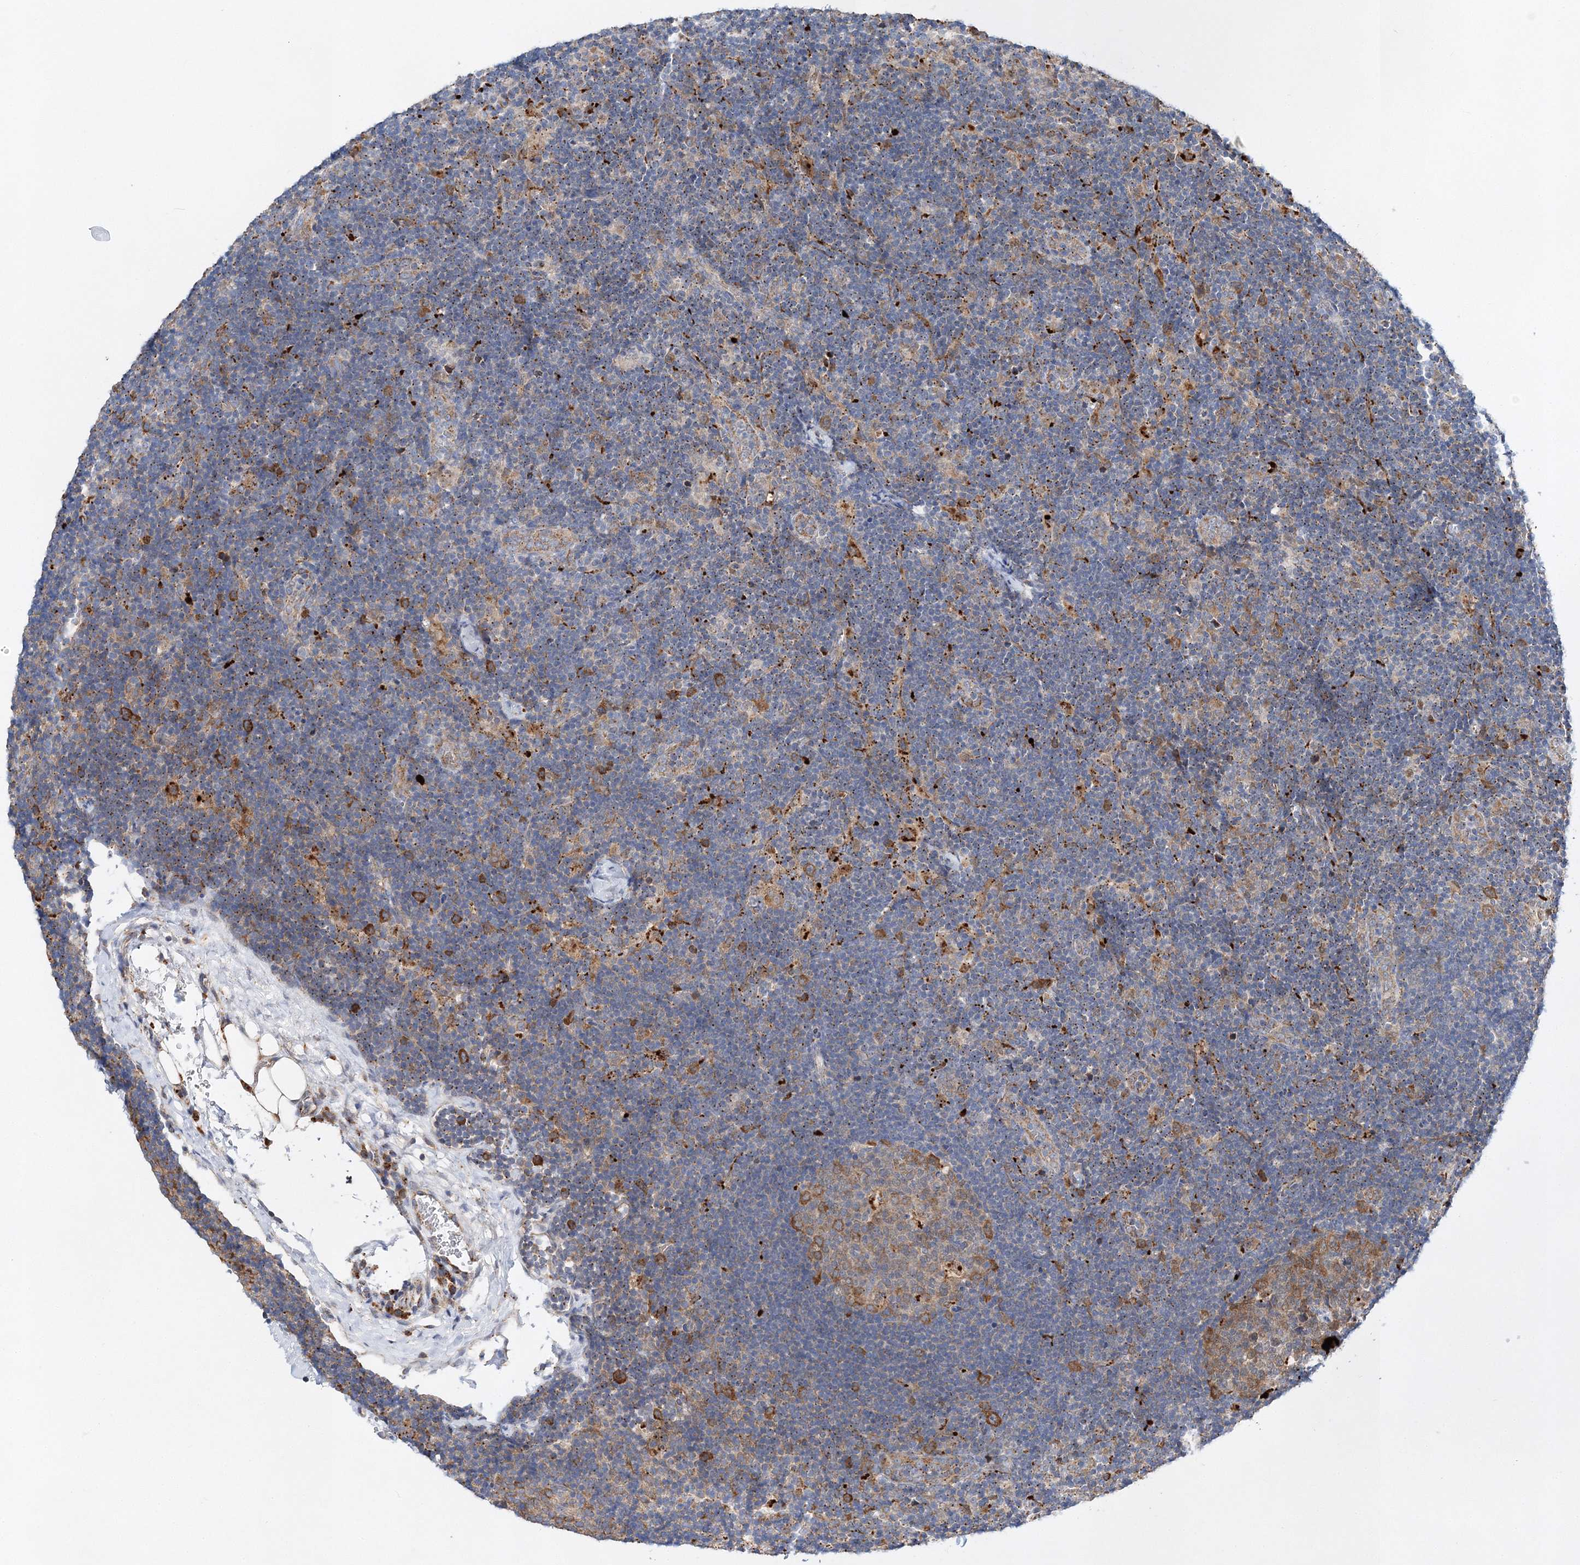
{"staining": {"intensity": "moderate", "quantity": "25%-75%", "location": "cytoplasmic/membranous"}, "tissue": "lymph node", "cell_type": "Germinal center cells", "image_type": "normal", "snomed": [{"axis": "morphology", "description": "Normal tissue, NOS"}, {"axis": "topography", "description": "Lymph node"}], "caption": "A micrograph of human lymph node stained for a protein reveals moderate cytoplasmic/membranous brown staining in germinal center cells. The protein is shown in brown color, while the nuclei are stained blue.", "gene": "C3orf38", "patient": {"sex": "female", "age": 22}}